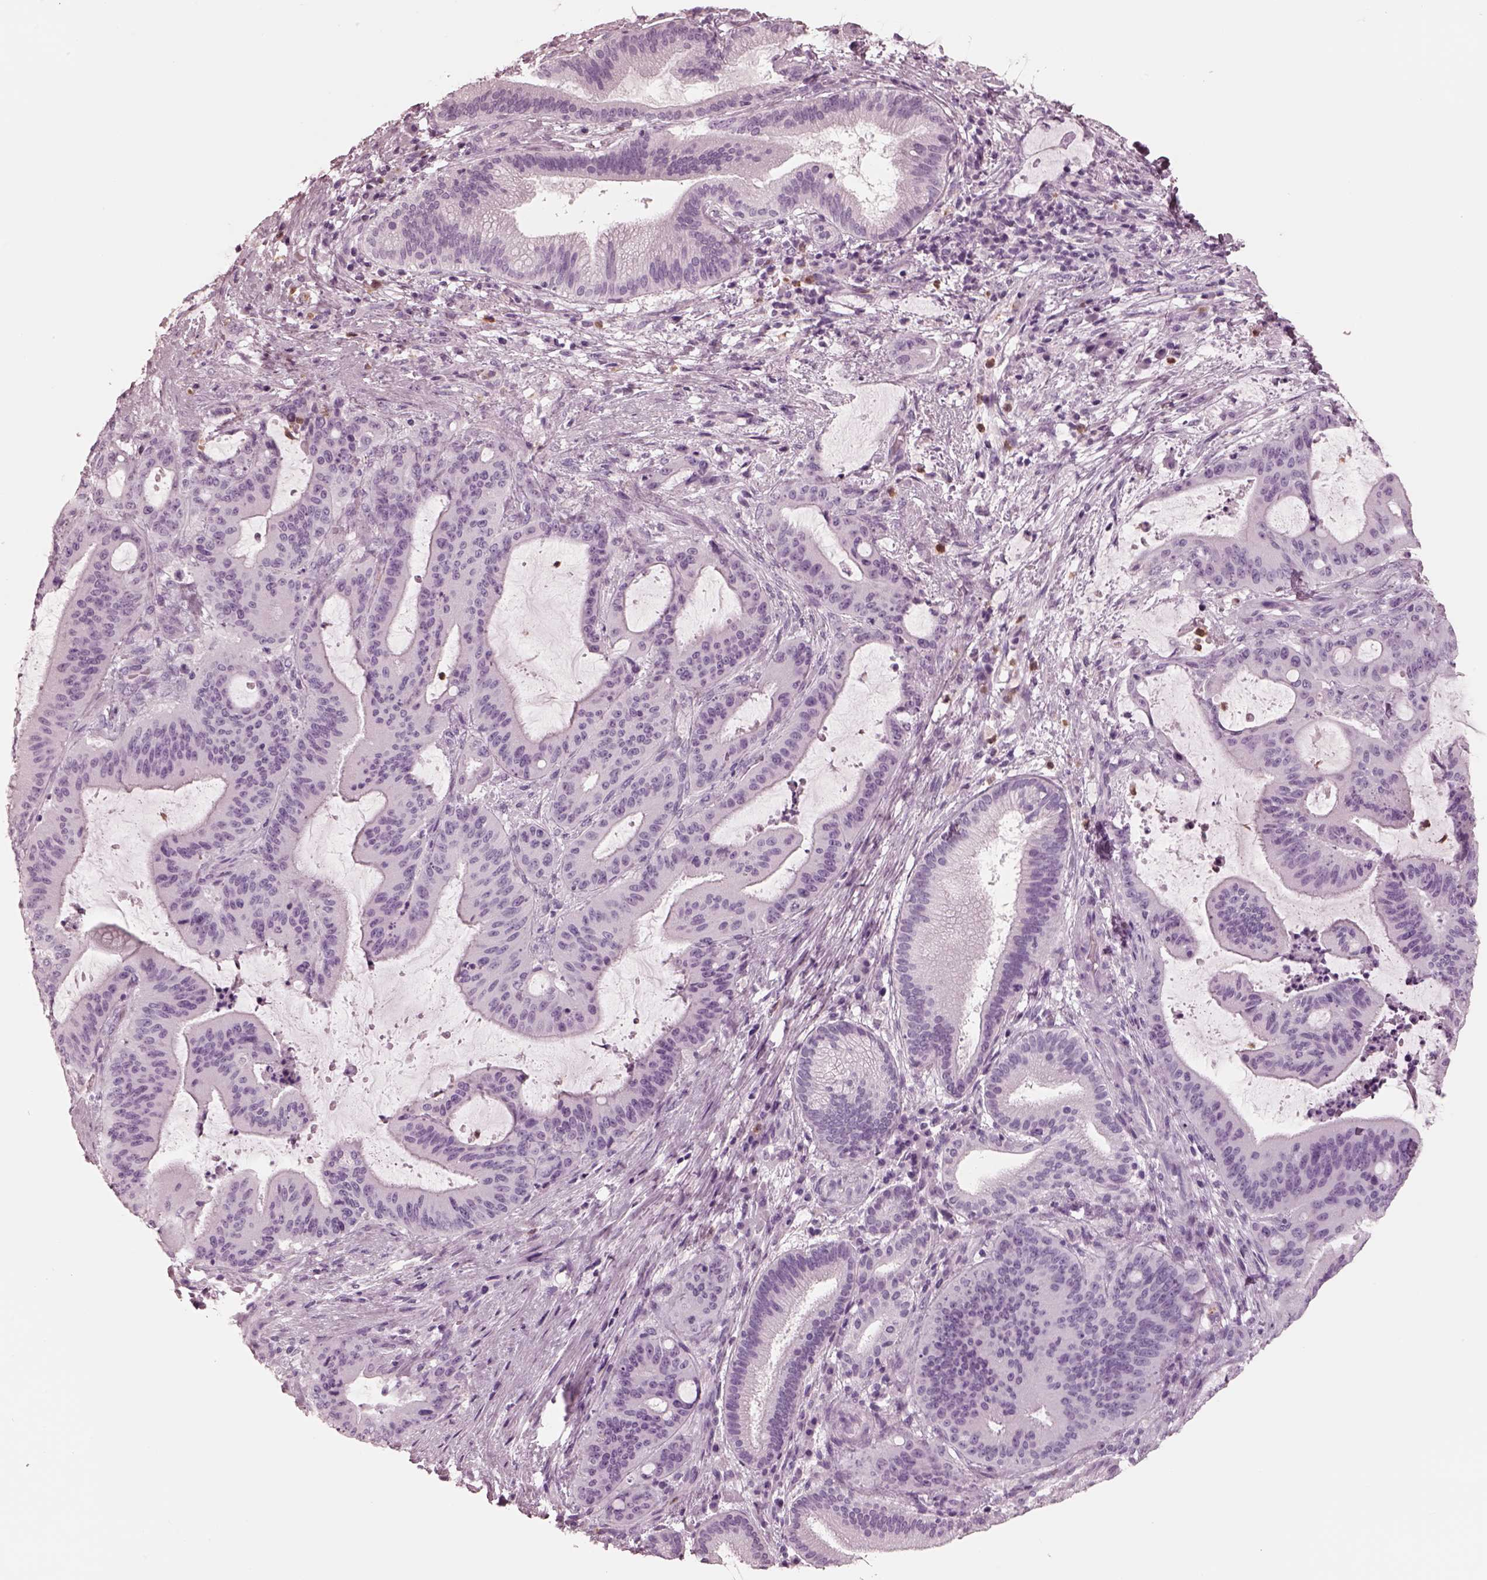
{"staining": {"intensity": "negative", "quantity": "none", "location": "none"}, "tissue": "liver cancer", "cell_type": "Tumor cells", "image_type": "cancer", "snomed": [{"axis": "morphology", "description": "Cholangiocarcinoma"}, {"axis": "topography", "description": "Liver"}], "caption": "DAB (3,3'-diaminobenzidine) immunohistochemical staining of human cholangiocarcinoma (liver) shows no significant staining in tumor cells.", "gene": "ELANE", "patient": {"sex": "female", "age": 73}}